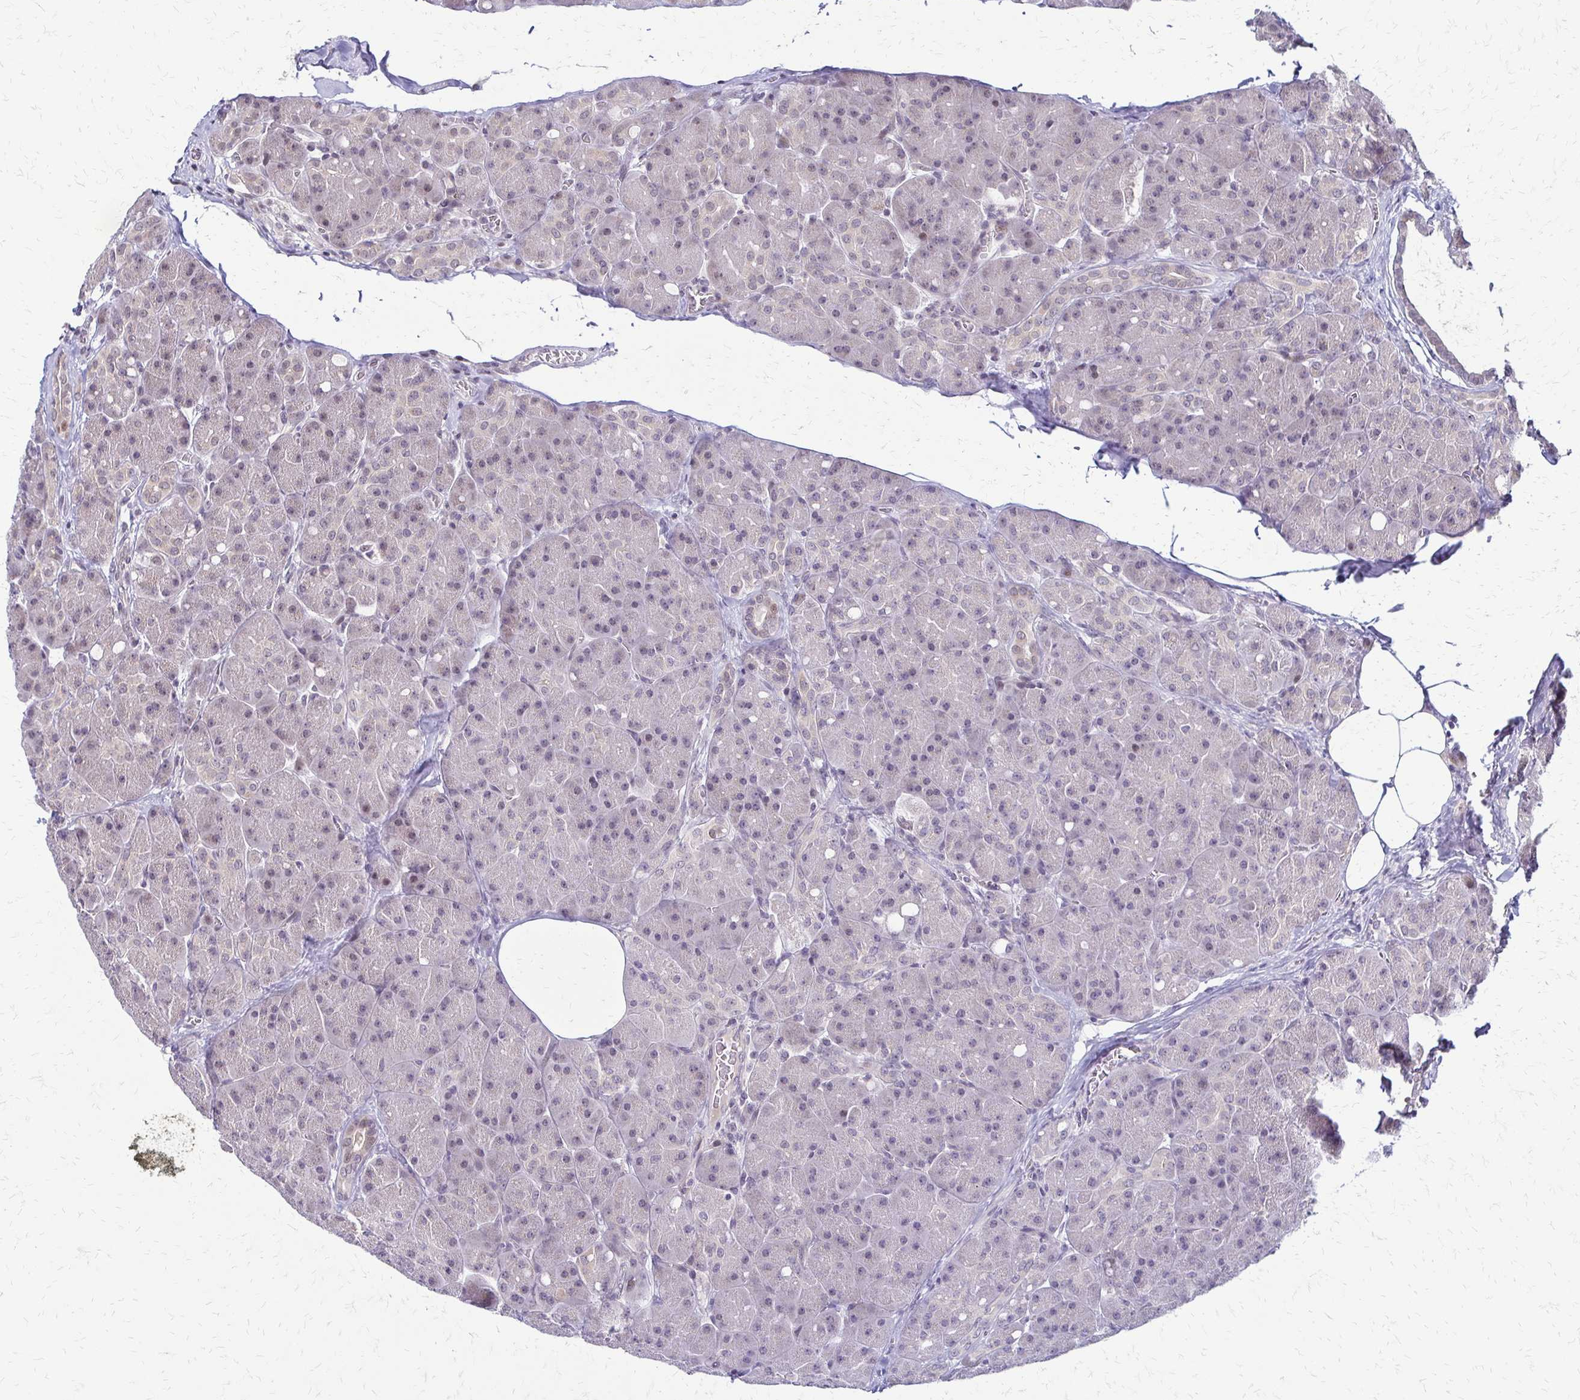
{"staining": {"intensity": "weak", "quantity": "<25%", "location": "nuclear"}, "tissue": "pancreas", "cell_type": "Exocrine glandular cells", "image_type": "normal", "snomed": [{"axis": "morphology", "description": "Normal tissue, NOS"}, {"axis": "topography", "description": "Pancreas"}], "caption": "This is a image of immunohistochemistry (IHC) staining of unremarkable pancreas, which shows no expression in exocrine glandular cells.", "gene": "TRIR", "patient": {"sex": "male", "age": 55}}